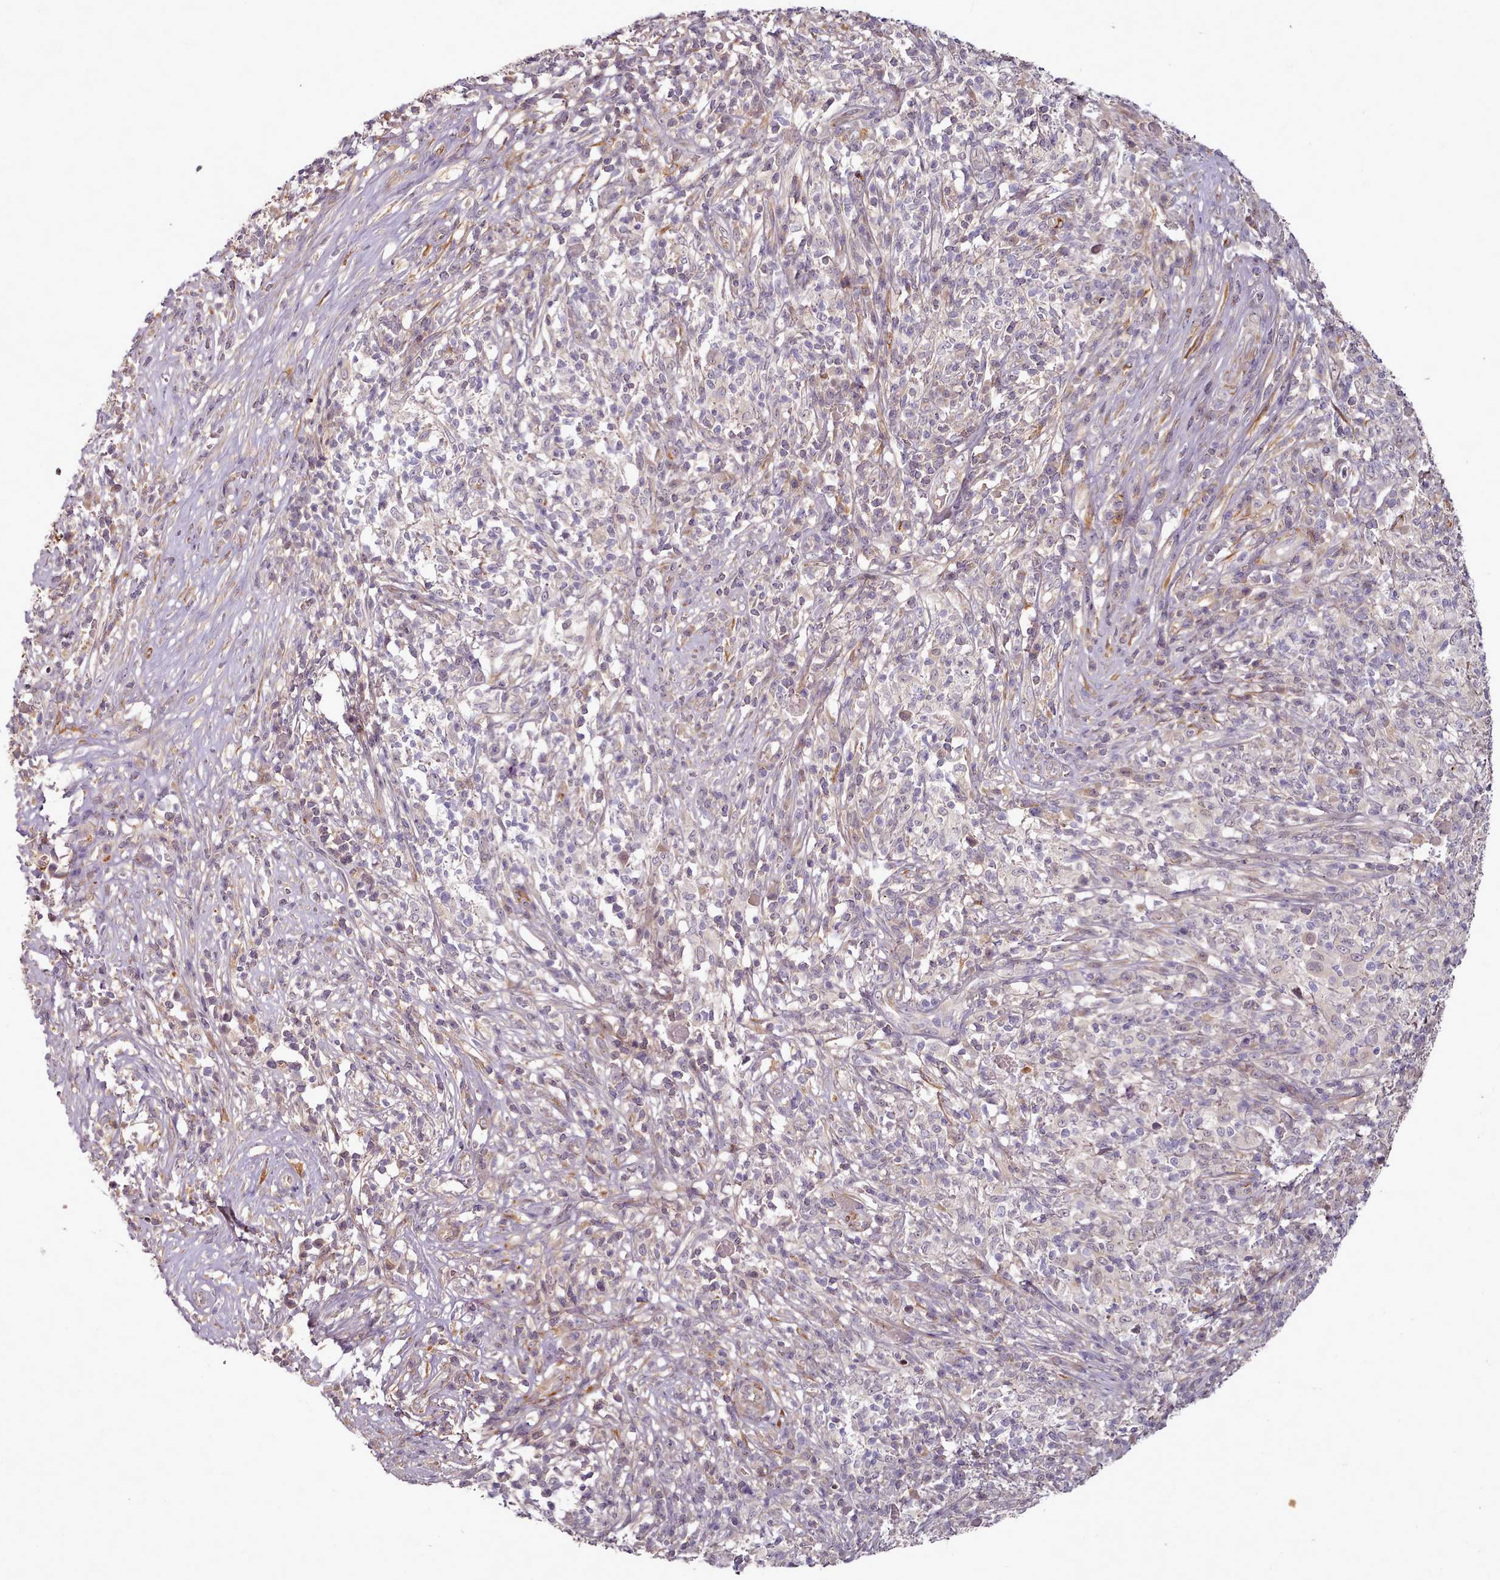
{"staining": {"intensity": "weak", "quantity": "<25%", "location": "cytoplasmic/membranous,nuclear"}, "tissue": "melanoma", "cell_type": "Tumor cells", "image_type": "cancer", "snomed": [{"axis": "morphology", "description": "Malignant melanoma, NOS"}, {"axis": "topography", "description": "Skin"}], "caption": "Immunohistochemistry (IHC) histopathology image of neoplastic tissue: human malignant melanoma stained with DAB displays no significant protein expression in tumor cells. (Stains: DAB immunohistochemistry with hematoxylin counter stain, Microscopy: brightfield microscopy at high magnification).", "gene": "C1QTNF5", "patient": {"sex": "male", "age": 66}}